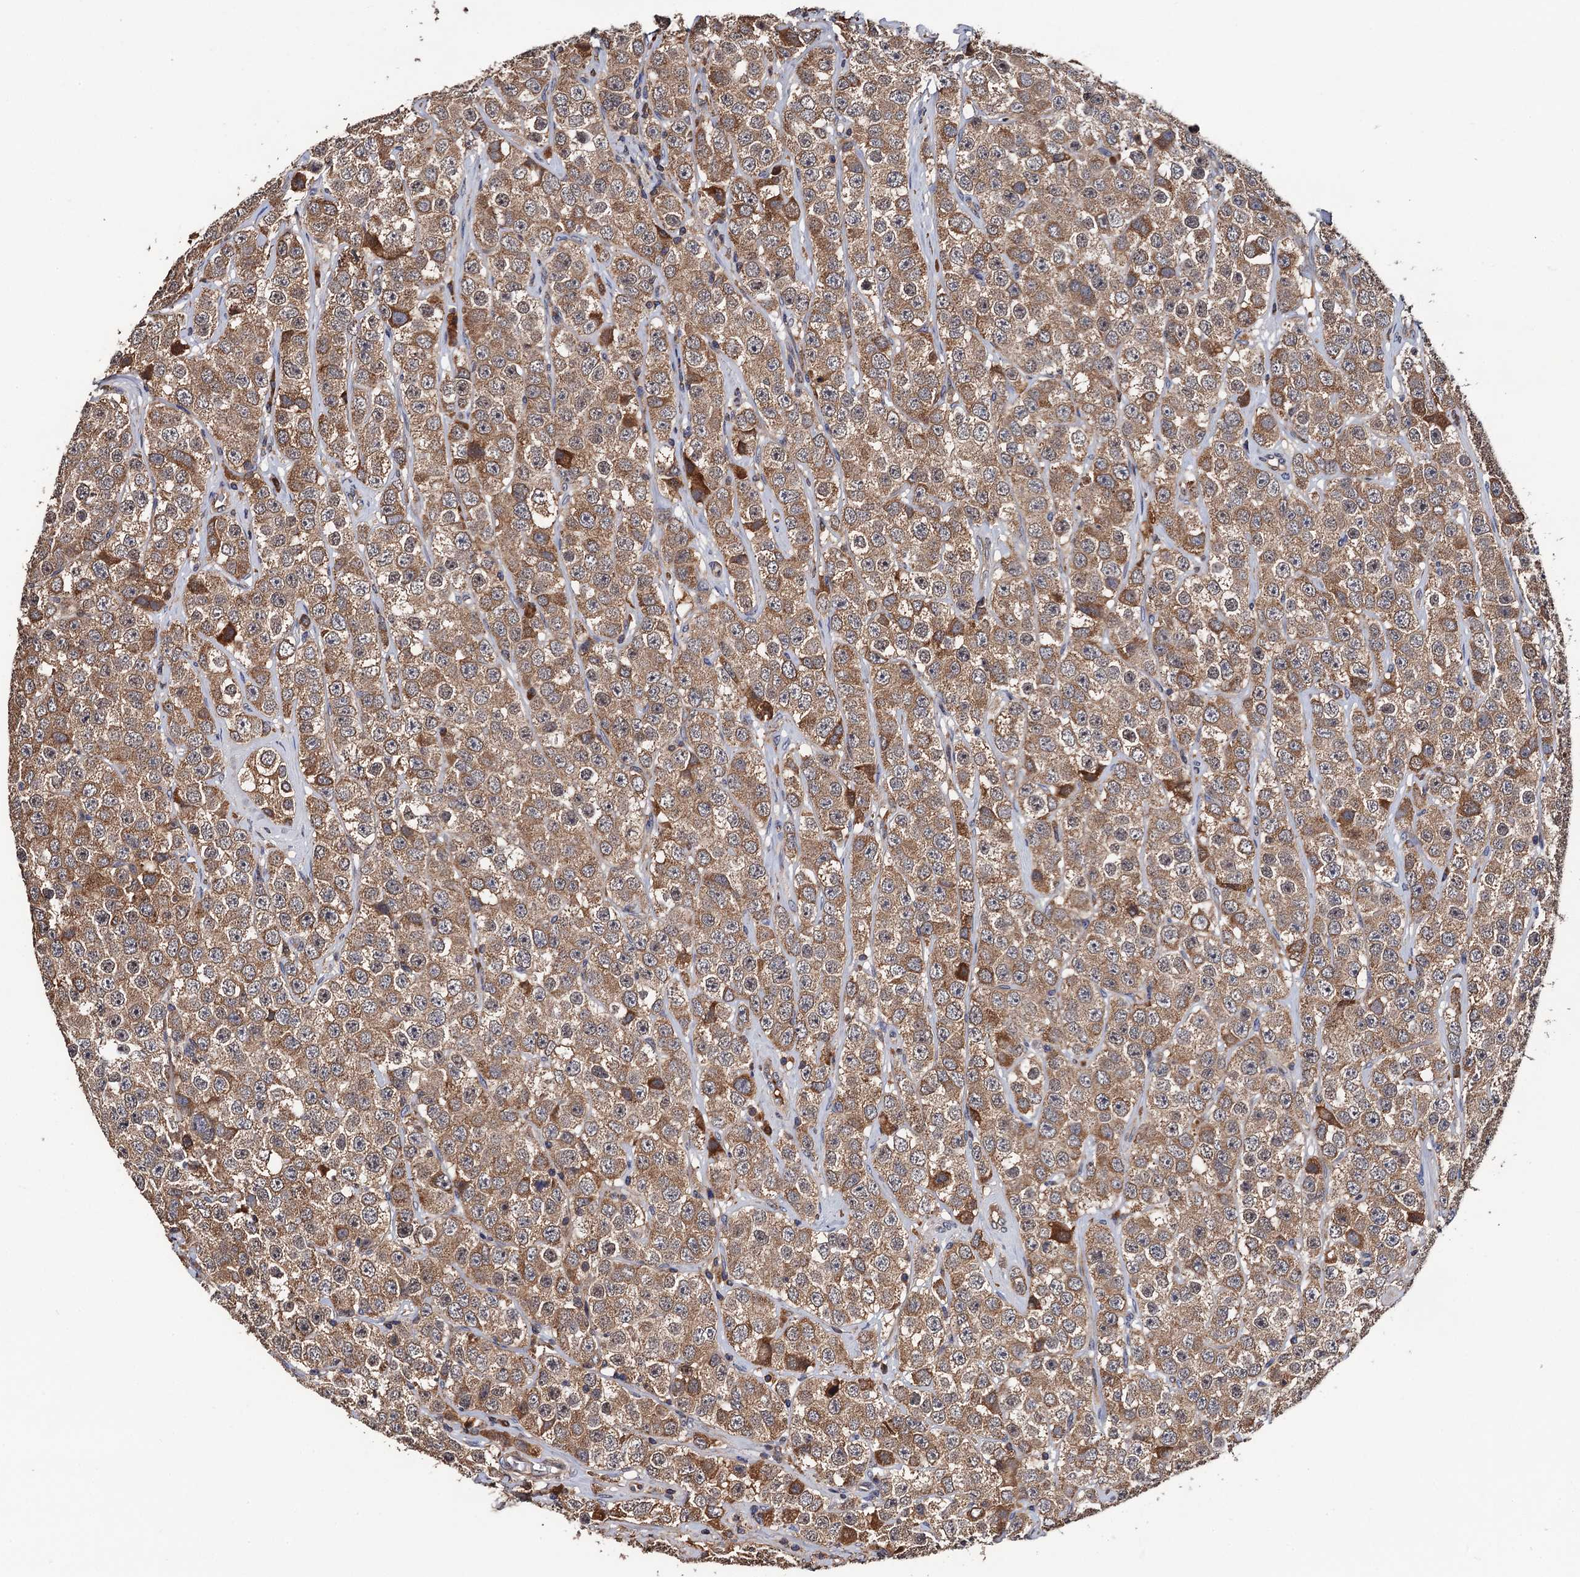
{"staining": {"intensity": "moderate", "quantity": ">75%", "location": "cytoplasmic/membranous"}, "tissue": "testis cancer", "cell_type": "Tumor cells", "image_type": "cancer", "snomed": [{"axis": "morphology", "description": "Seminoma, NOS"}, {"axis": "topography", "description": "Testis"}], "caption": "IHC histopathology image of neoplastic tissue: human seminoma (testis) stained using immunohistochemistry shows medium levels of moderate protein expression localized specifically in the cytoplasmic/membranous of tumor cells, appearing as a cytoplasmic/membranous brown color.", "gene": "RGS11", "patient": {"sex": "male", "age": 28}}